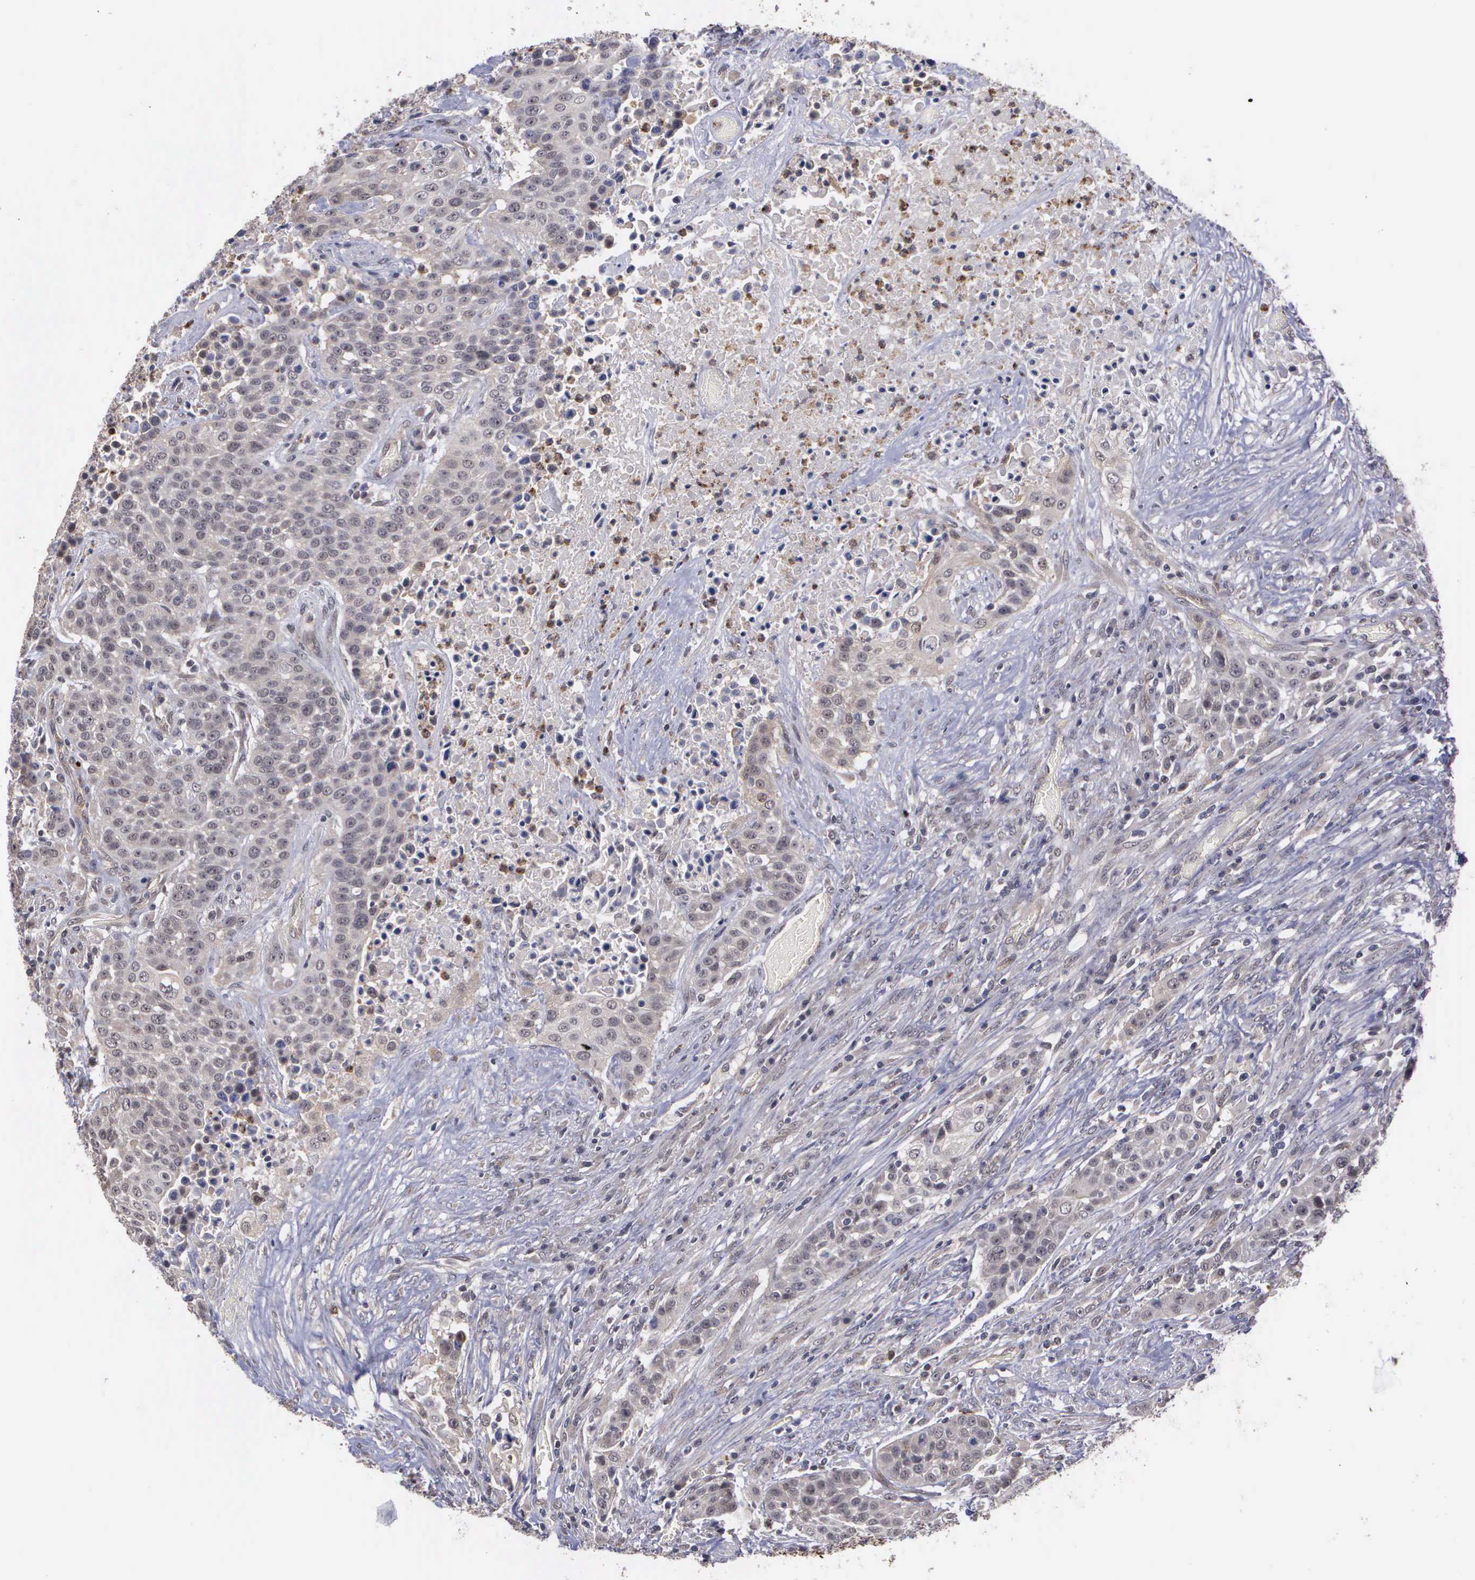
{"staining": {"intensity": "weak", "quantity": "25%-75%", "location": "cytoplasmic/membranous,nuclear"}, "tissue": "urothelial cancer", "cell_type": "Tumor cells", "image_type": "cancer", "snomed": [{"axis": "morphology", "description": "Urothelial carcinoma, High grade"}, {"axis": "topography", "description": "Urinary bladder"}], "caption": "A brown stain shows weak cytoplasmic/membranous and nuclear staining of a protein in urothelial cancer tumor cells.", "gene": "MAP3K9", "patient": {"sex": "male", "age": 74}}